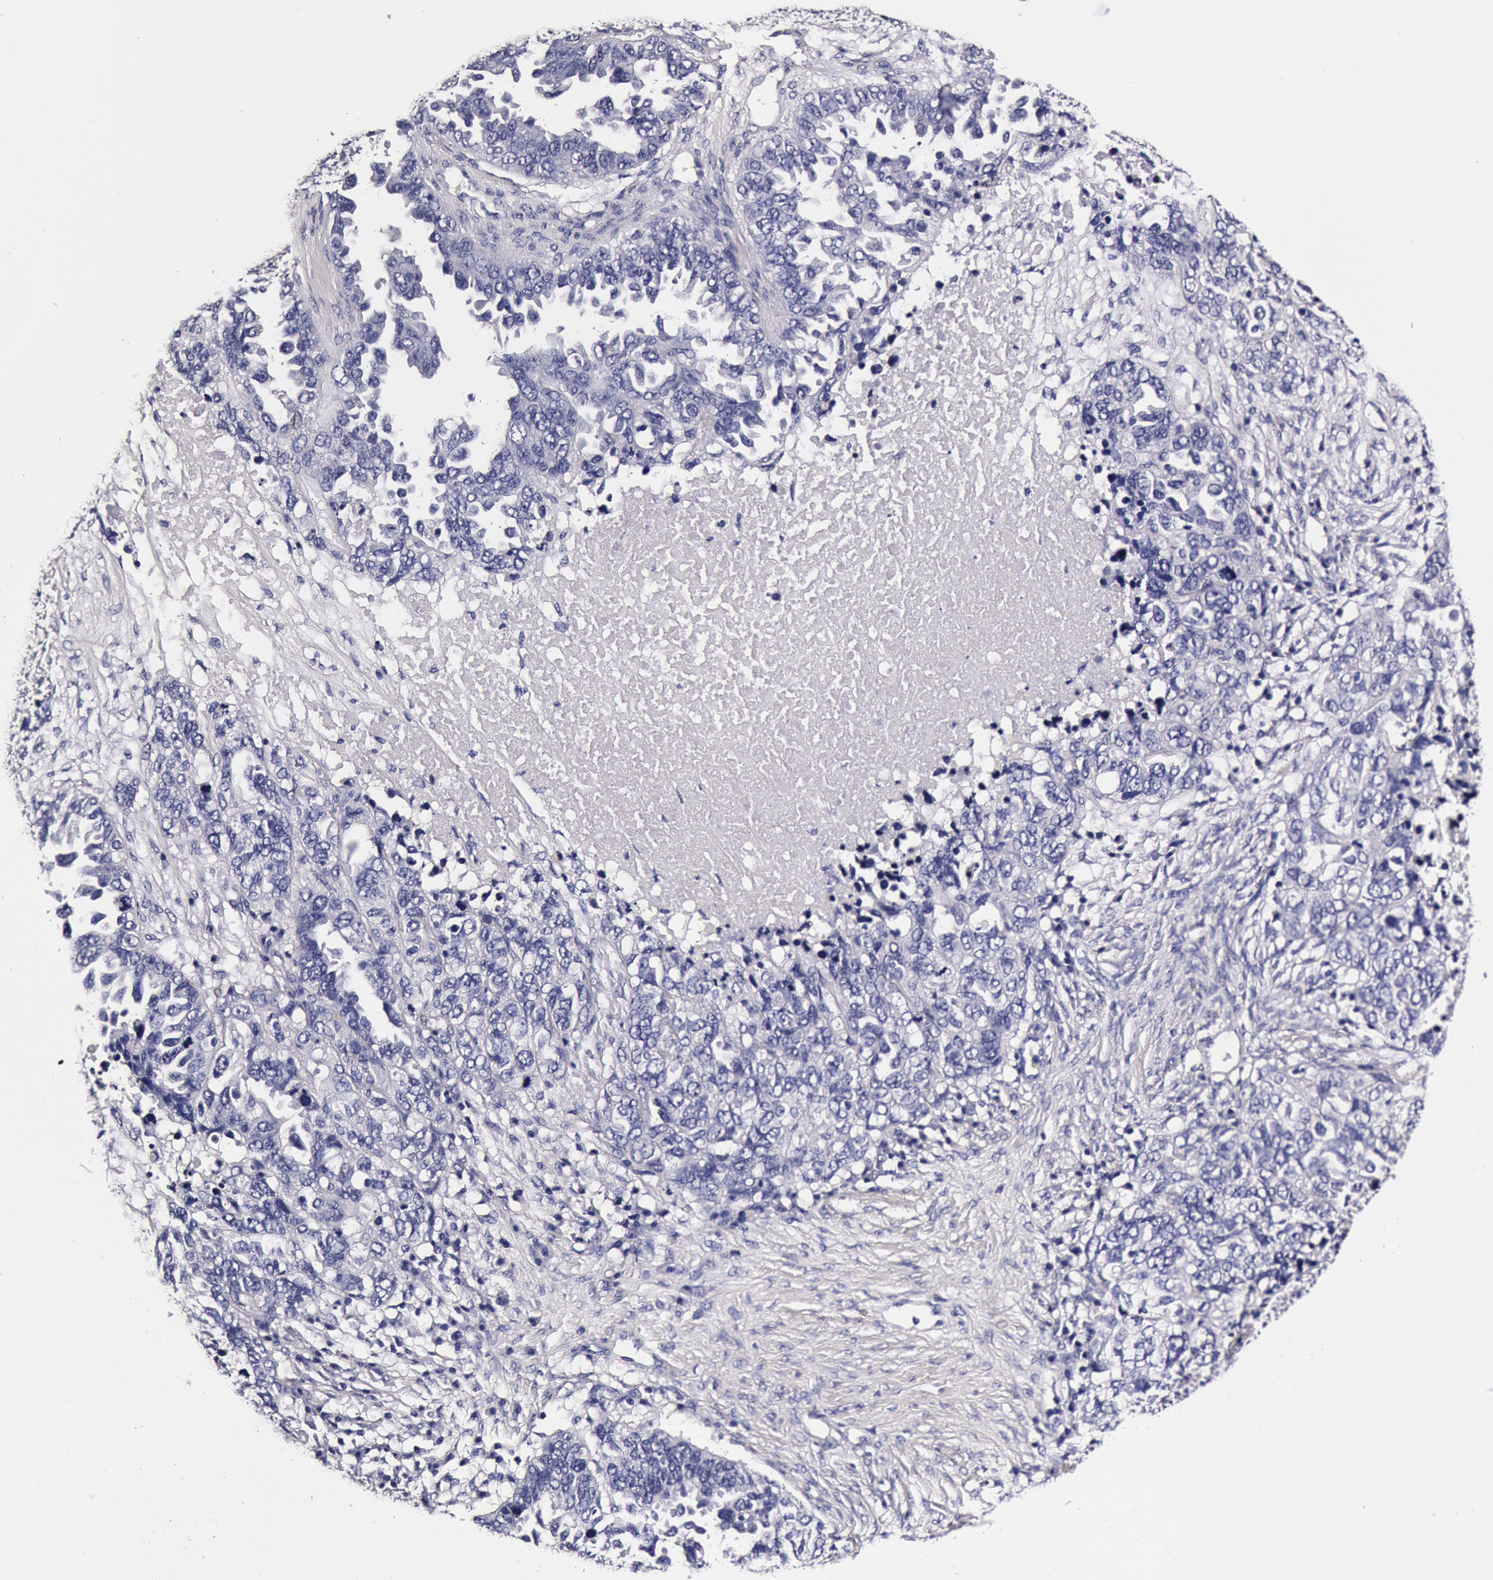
{"staining": {"intensity": "negative", "quantity": "none", "location": "none"}, "tissue": "ovarian cancer", "cell_type": "Tumor cells", "image_type": "cancer", "snomed": [{"axis": "morphology", "description": "Cystadenocarcinoma, serous, NOS"}, {"axis": "topography", "description": "Ovary"}], "caption": "The image demonstrates no significant positivity in tumor cells of serous cystadenocarcinoma (ovarian). Nuclei are stained in blue.", "gene": "CCDC22", "patient": {"sex": "female", "age": 82}}